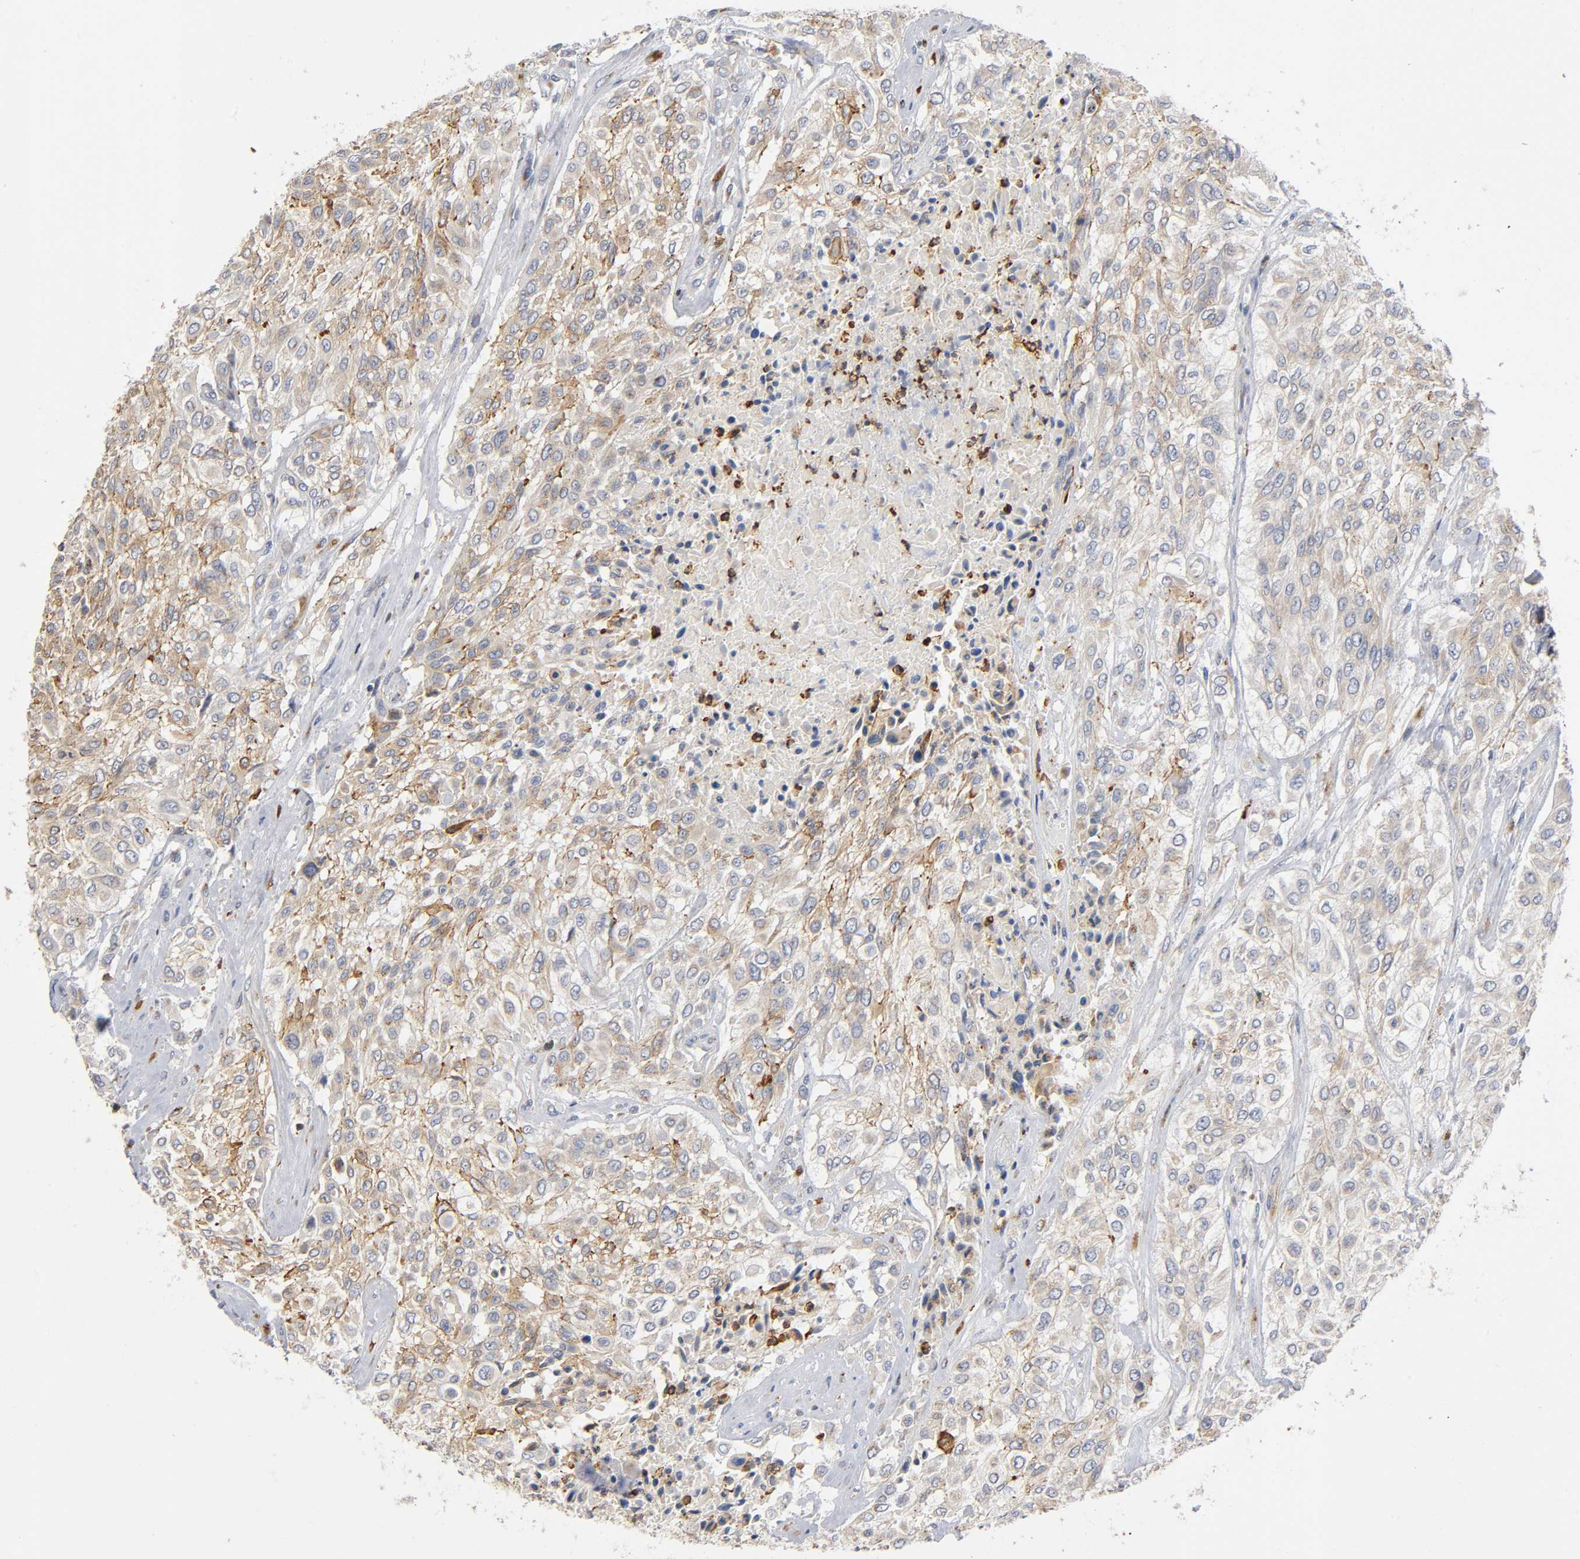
{"staining": {"intensity": "moderate", "quantity": "25%-75%", "location": "cytoplasmic/membranous"}, "tissue": "urothelial cancer", "cell_type": "Tumor cells", "image_type": "cancer", "snomed": [{"axis": "morphology", "description": "Urothelial carcinoma, High grade"}, {"axis": "topography", "description": "Urinary bladder"}], "caption": "Urothelial carcinoma (high-grade) was stained to show a protein in brown. There is medium levels of moderate cytoplasmic/membranous staining in about 25%-75% of tumor cells. (Stains: DAB in brown, nuclei in blue, Microscopy: brightfield microscopy at high magnification).", "gene": "CAPN10", "patient": {"sex": "male", "age": 57}}